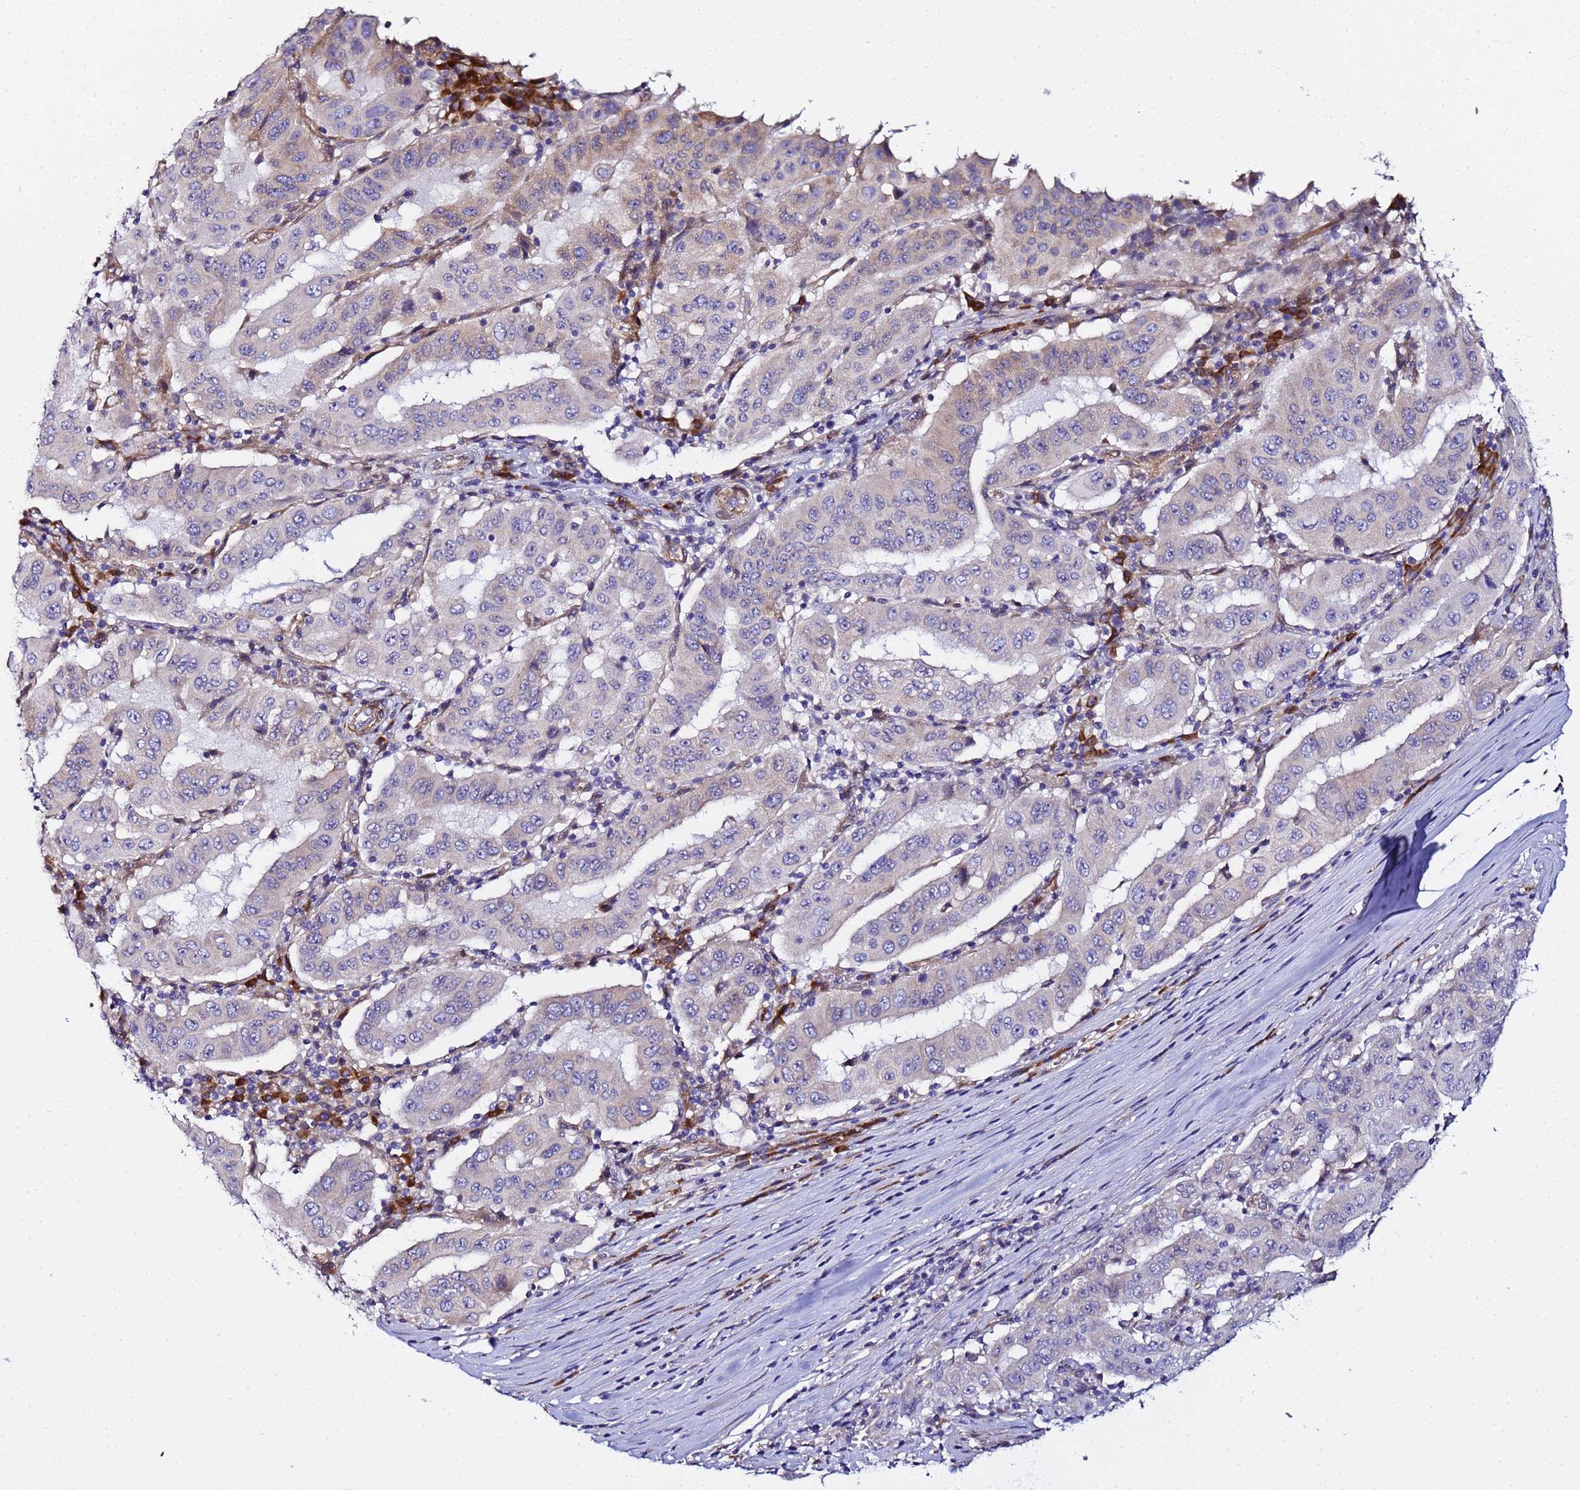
{"staining": {"intensity": "weak", "quantity": "<25%", "location": "cytoplasmic/membranous"}, "tissue": "pancreatic cancer", "cell_type": "Tumor cells", "image_type": "cancer", "snomed": [{"axis": "morphology", "description": "Adenocarcinoma, NOS"}, {"axis": "topography", "description": "Pancreas"}], "caption": "Protein analysis of pancreatic cancer displays no significant staining in tumor cells.", "gene": "JRKL", "patient": {"sex": "male", "age": 63}}